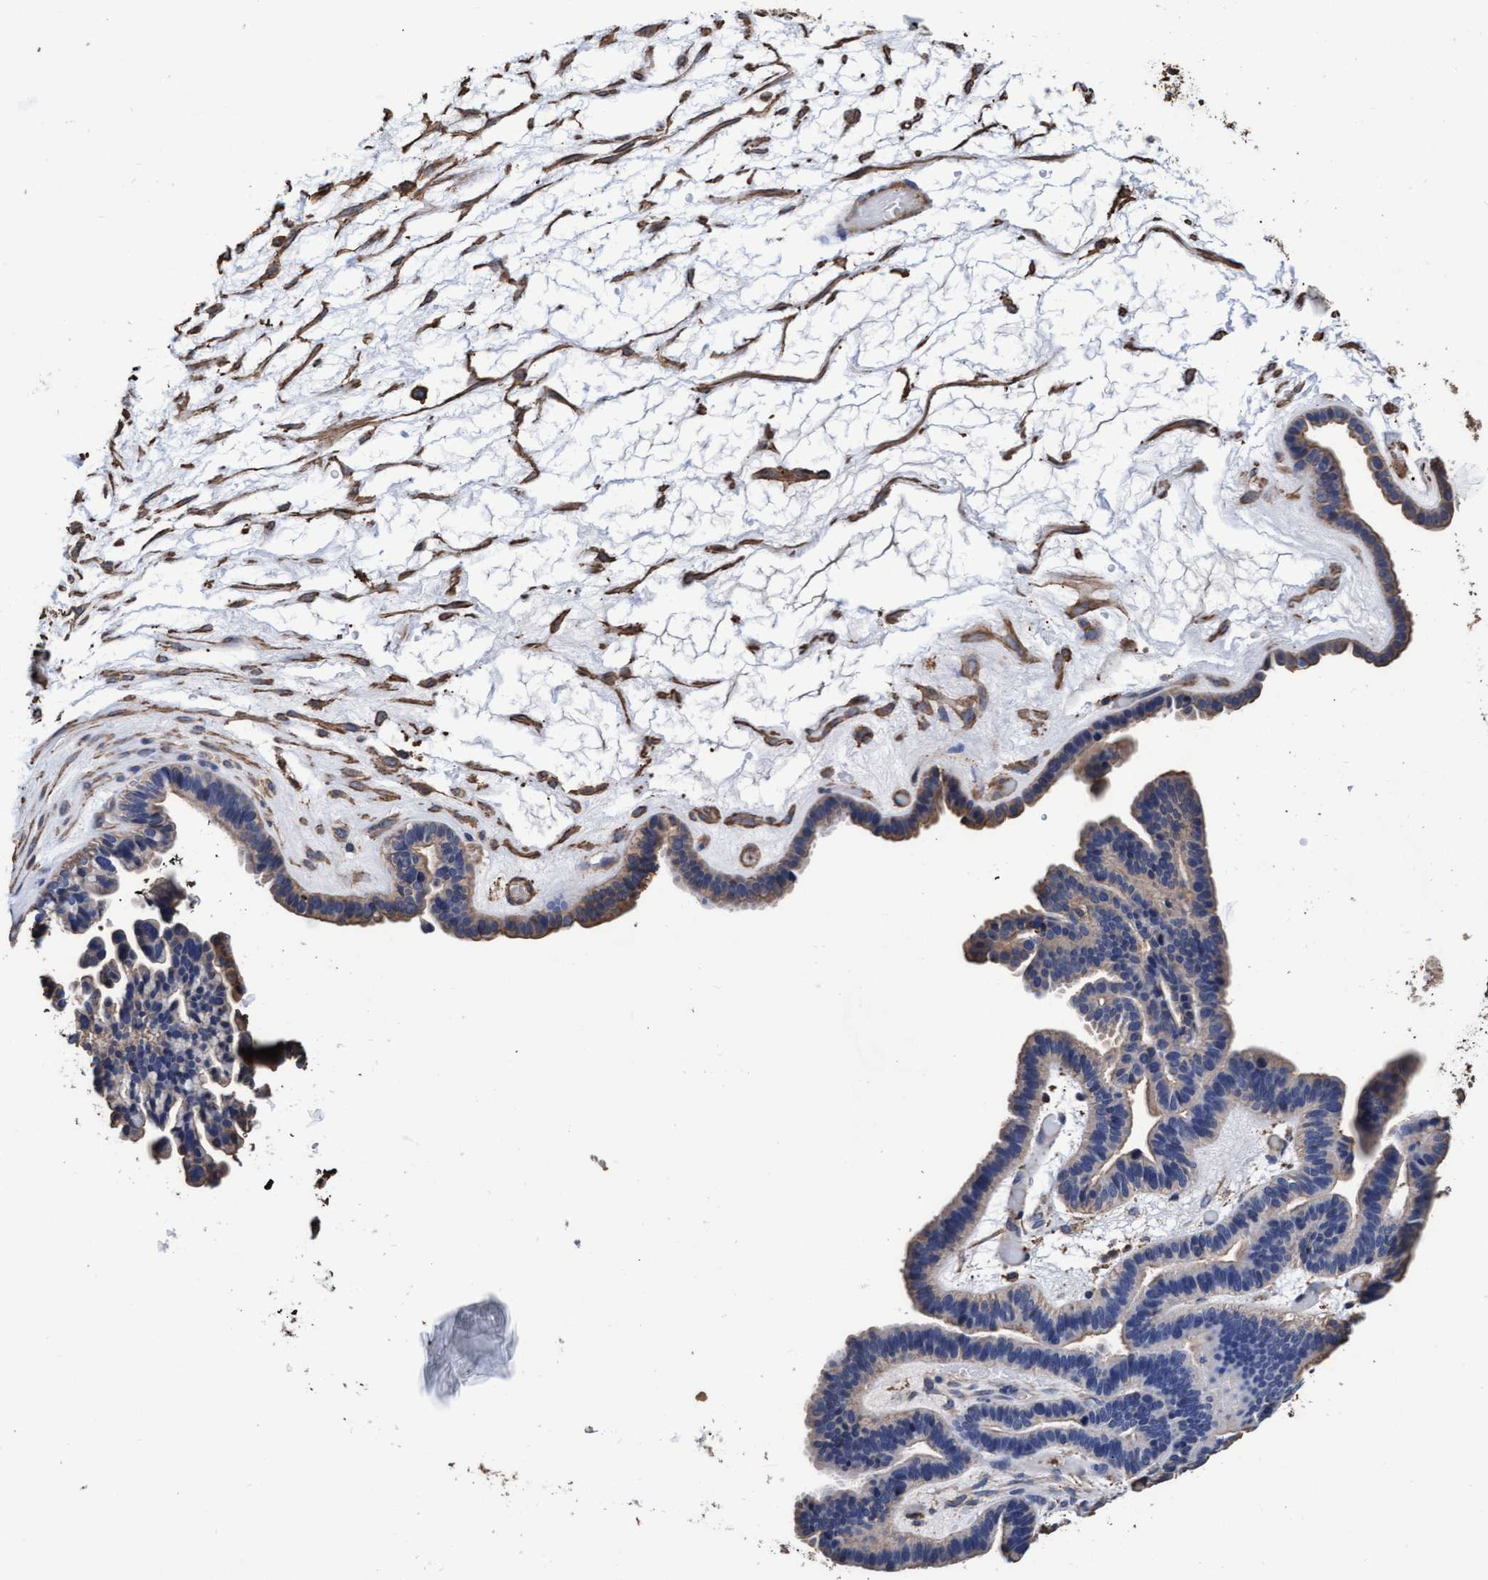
{"staining": {"intensity": "weak", "quantity": "25%-75%", "location": "cytoplasmic/membranous"}, "tissue": "ovarian cancer", "cell_type": "Tumor cells", "image_type": "cancer", "snomed": [{"axis": "morphology", "description": "Cystadenocarcinoma, serous, NOS"}, {"axis": "topography", "description": "Ovary"}], "caption": "A photomicrograph showing weak cytoplasmic/membranous staining in about 25%-75% of tumor cells in ovarian serous cystadenocarcinoma, as visualized by brown immunohistochemical staining.", "gene": "GRHPR", "patient": {"sex": "female", "age": 56}}